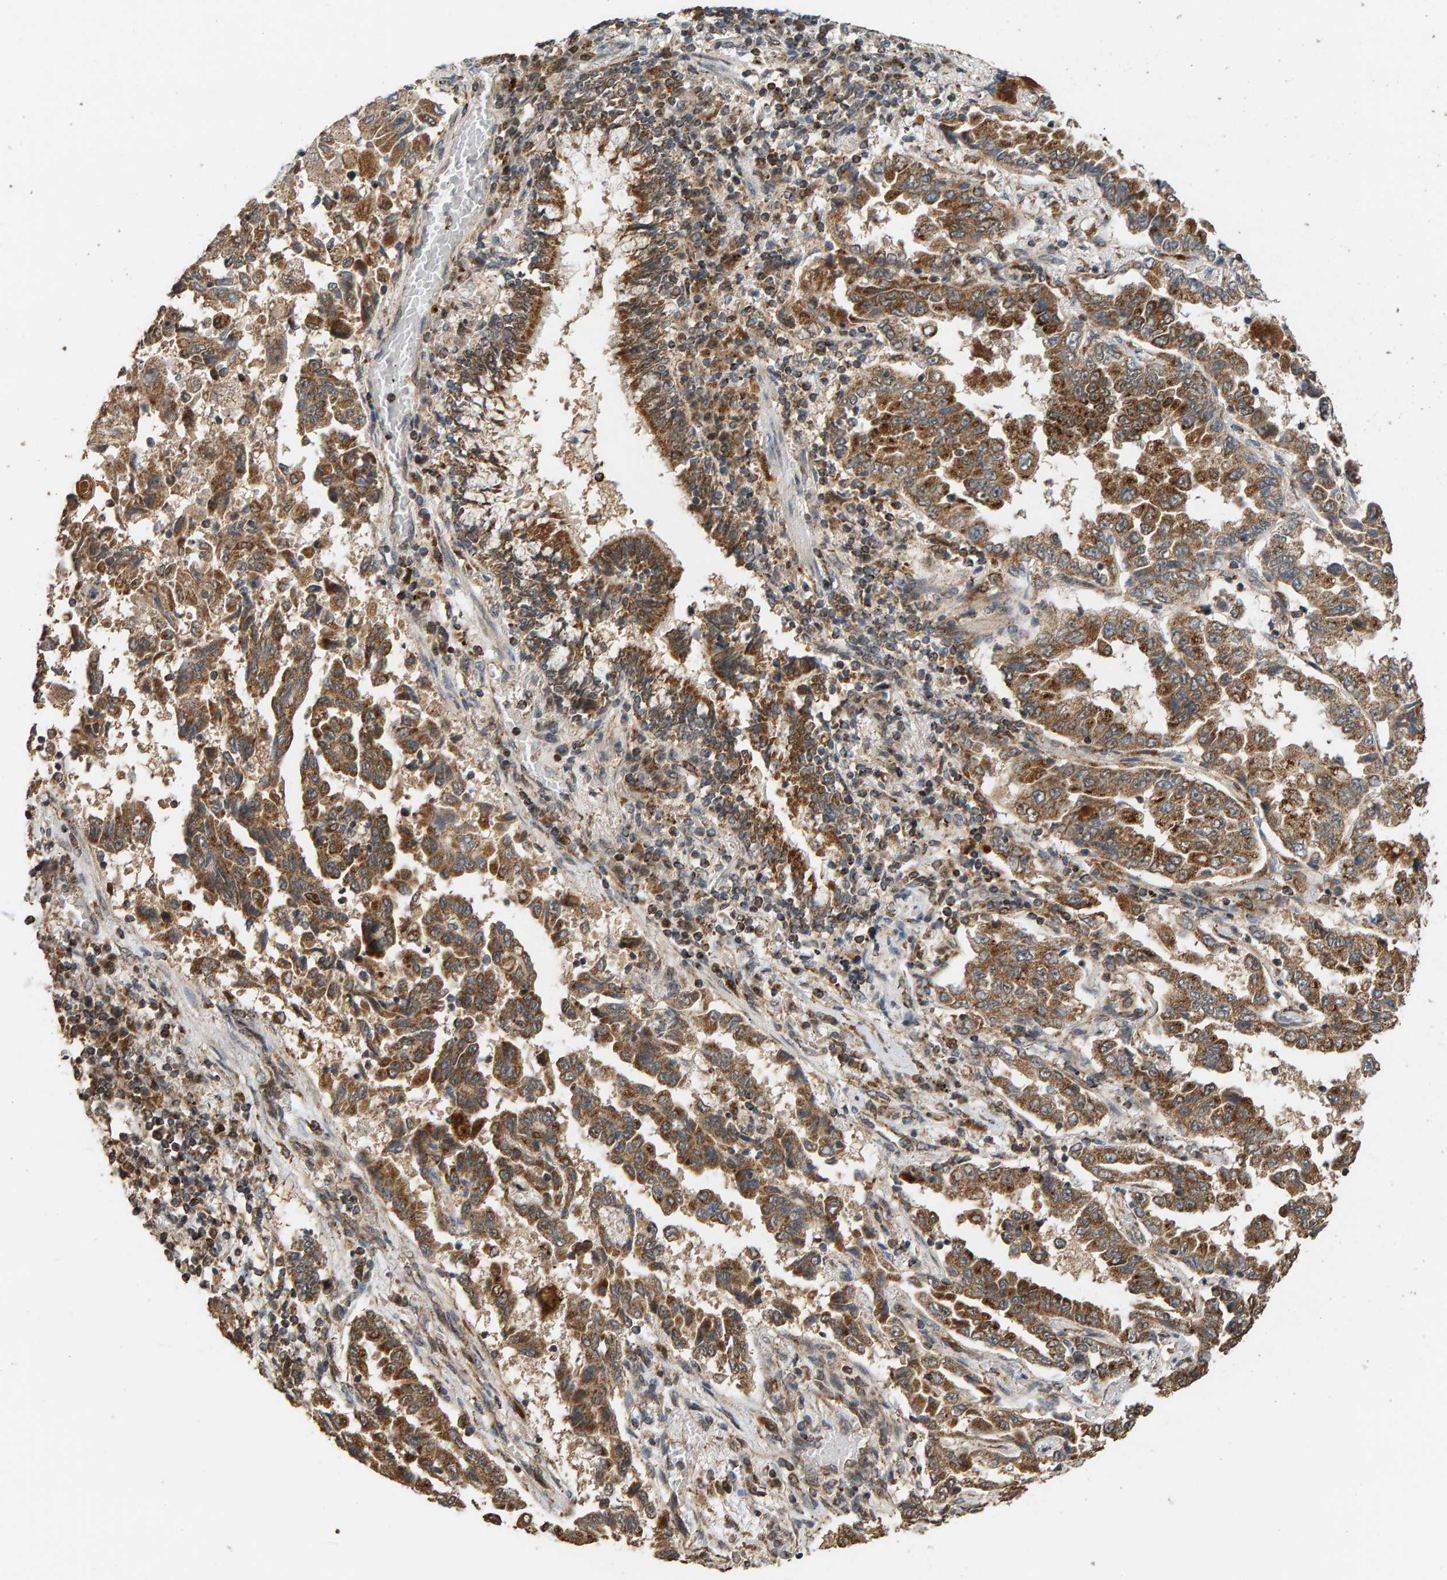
{"staining": {"intensity": "moderate", "quantity": ">75%", "location": "cytoplasmic/membranous"}, "tissue": "lung cancer", "cell_type": "Tumor cells", "image_type": "cancer", "snomed": [{"axis": "morphology", "description": "Adenocarcinoma, NOS"}, {"axis": "topography", "description": "Lung"}], "caption": "Lung adenocarcinoma was stained to show a protein in brown. There is medium levels of moderate cytoplasmic/membranous staining in approximately >75% of tumor cells.", "gene": "GSTK1", "patient": {"sex": "female", "age": 51}}